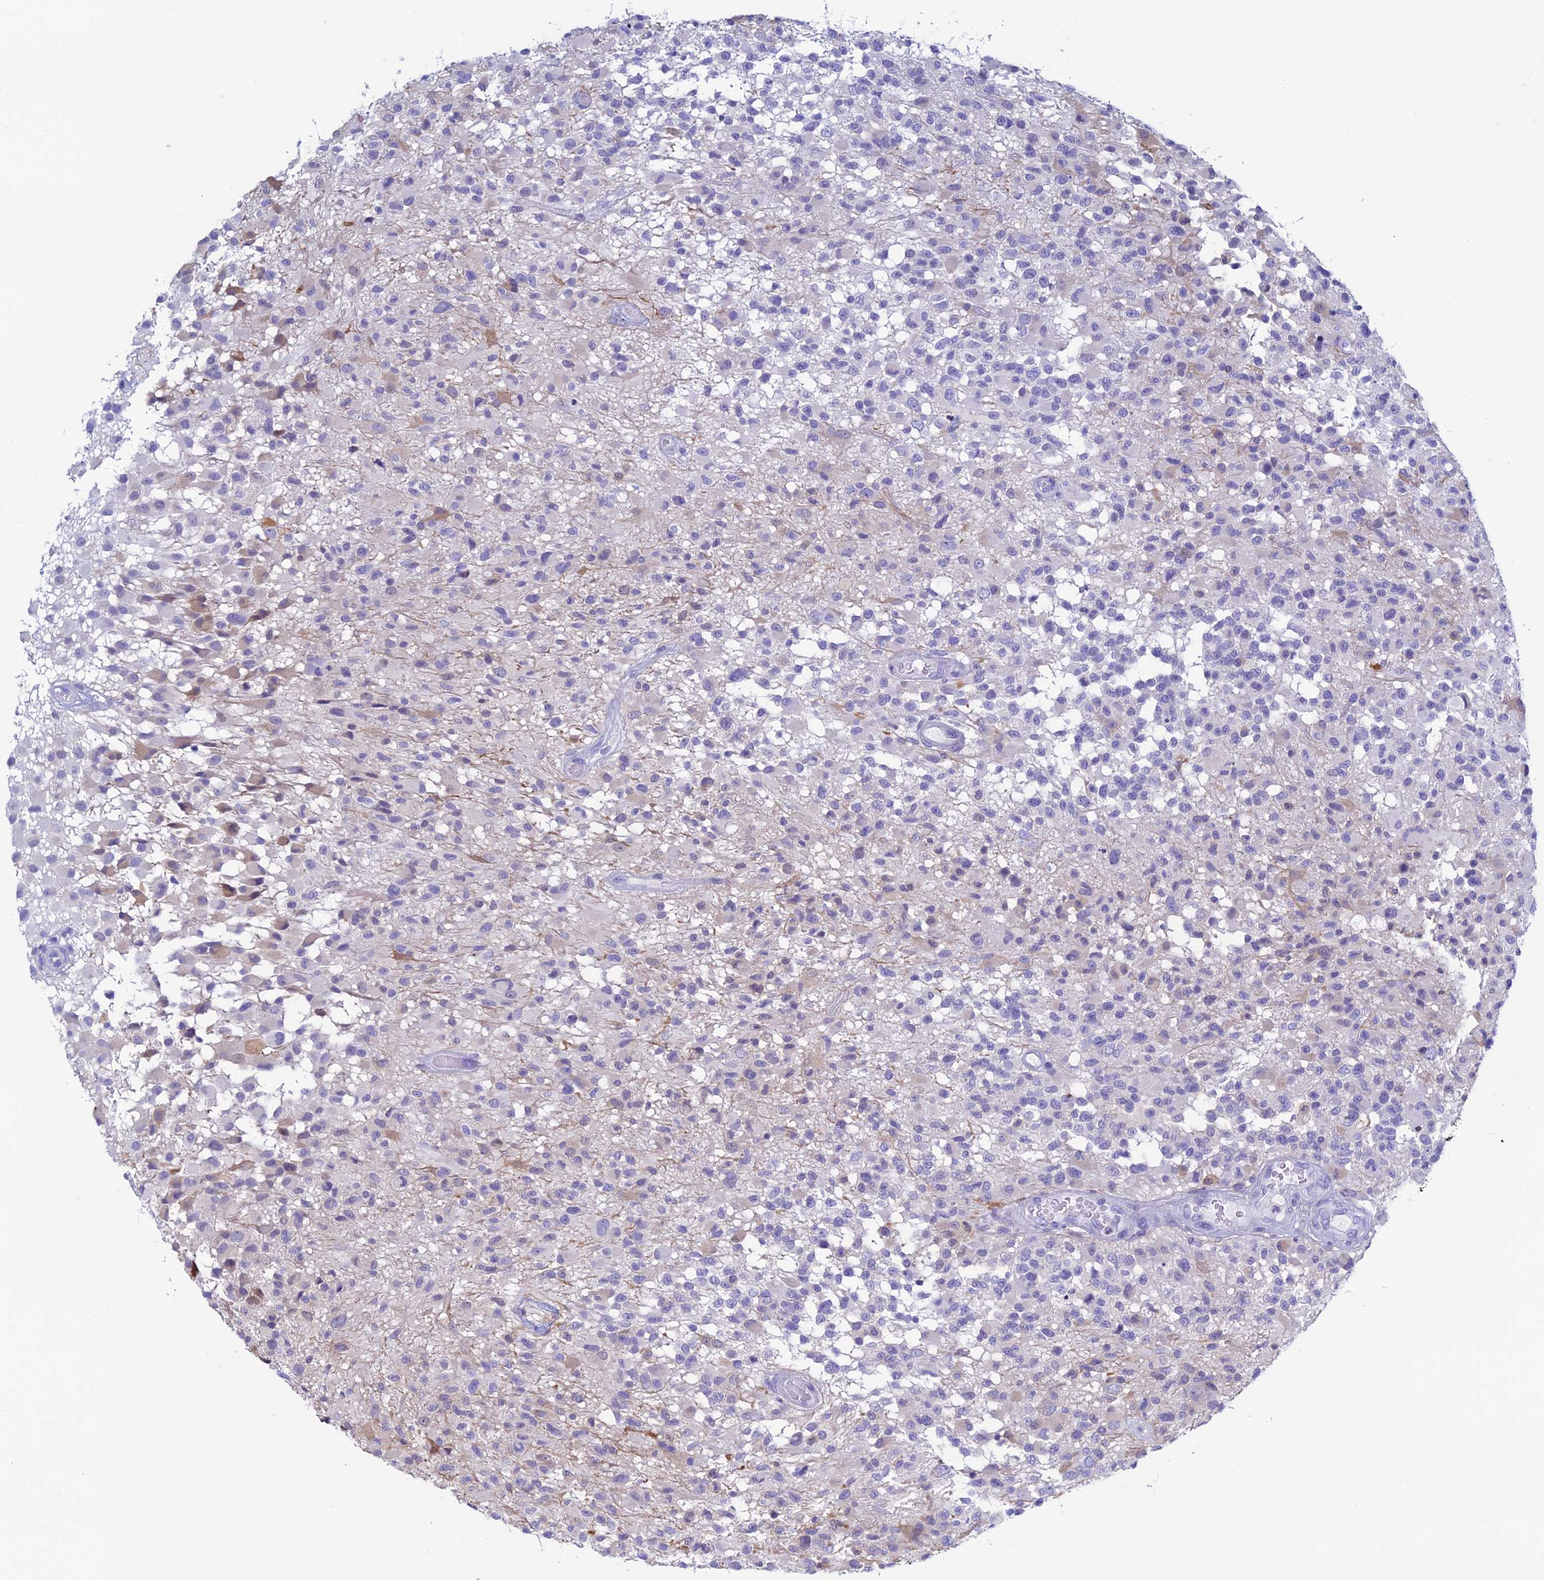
{"staining": {"intensity": "weak", "quantity": "<25%", "location": "cytoplasmic/membranous,nuclear"}, "tissue": "glioma", "cell_type": "Tumor cells", "image_type": "cancer", "snomed": [{"axis": "morphology", "description": "Glioma, malignant, High grade"}, {"axis": "morphology", "description": "Glioblastoma, NOS"}, {"axis": "topography", "description": "Brain"}], "caption": "Micrograph shows no protein expression in tumor cells of glioma tissue.", "gene": "KCNK17", "patient": {"sex": "male", "age": 60}}